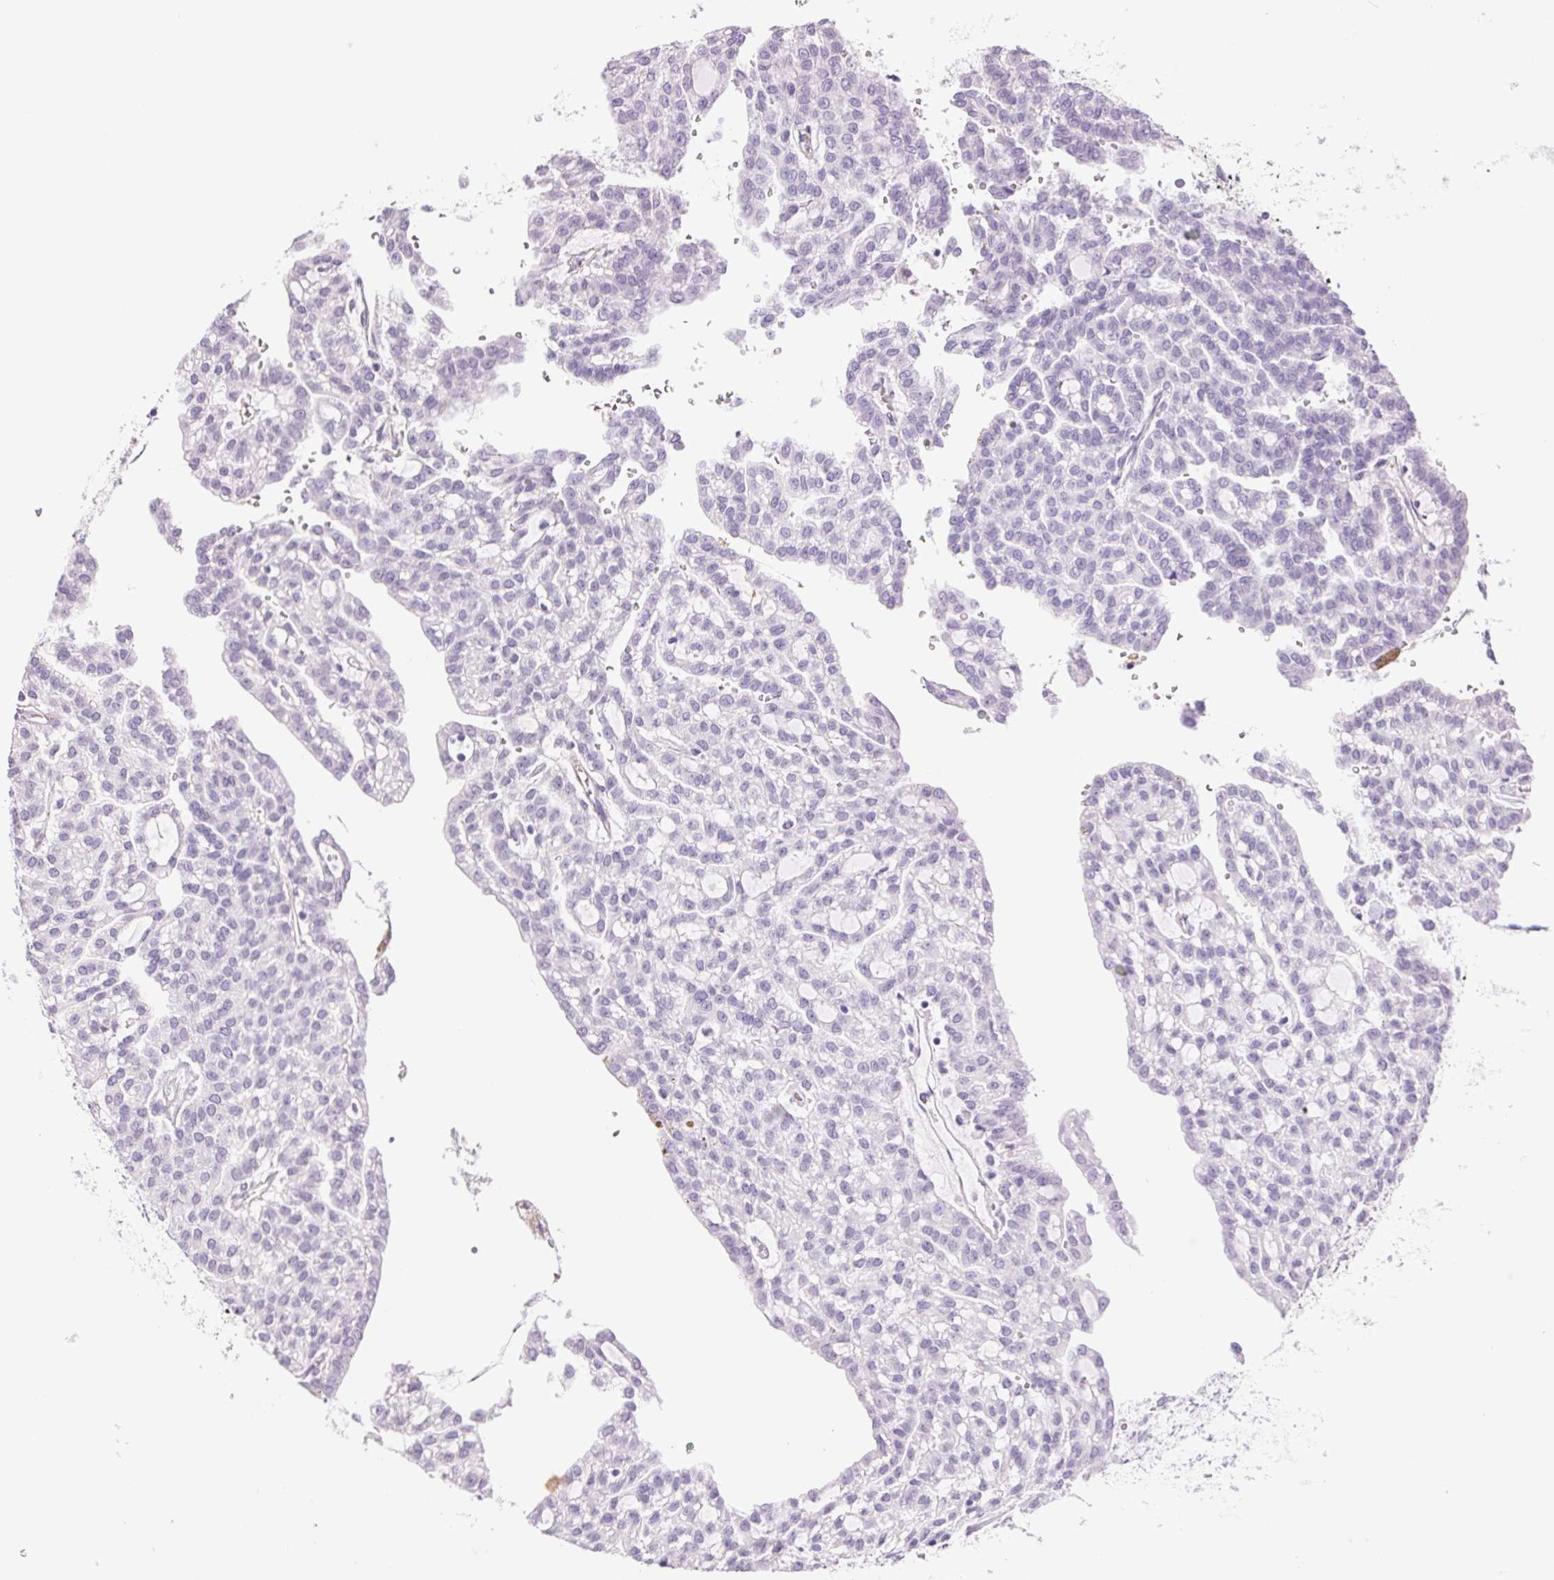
{"staining": {"intensity": "negative", "quantity": "none", "location": "none"}, "tissue": "renal cancer", "cell_type": "Tumor cells", "image_type": "cancer", "snomed": [{"axis": "morphology", "description": "Adenocarcinoma, NOS"}, {"axis": "topography", "description": "Kidney"}], "caption": "This is an immunohistochemistry (IHC) micrograph of human renal cancer. There is no positivity in tumor cells.", "gene": "PRL", "patient": {"sex": "male", "age": 63}}